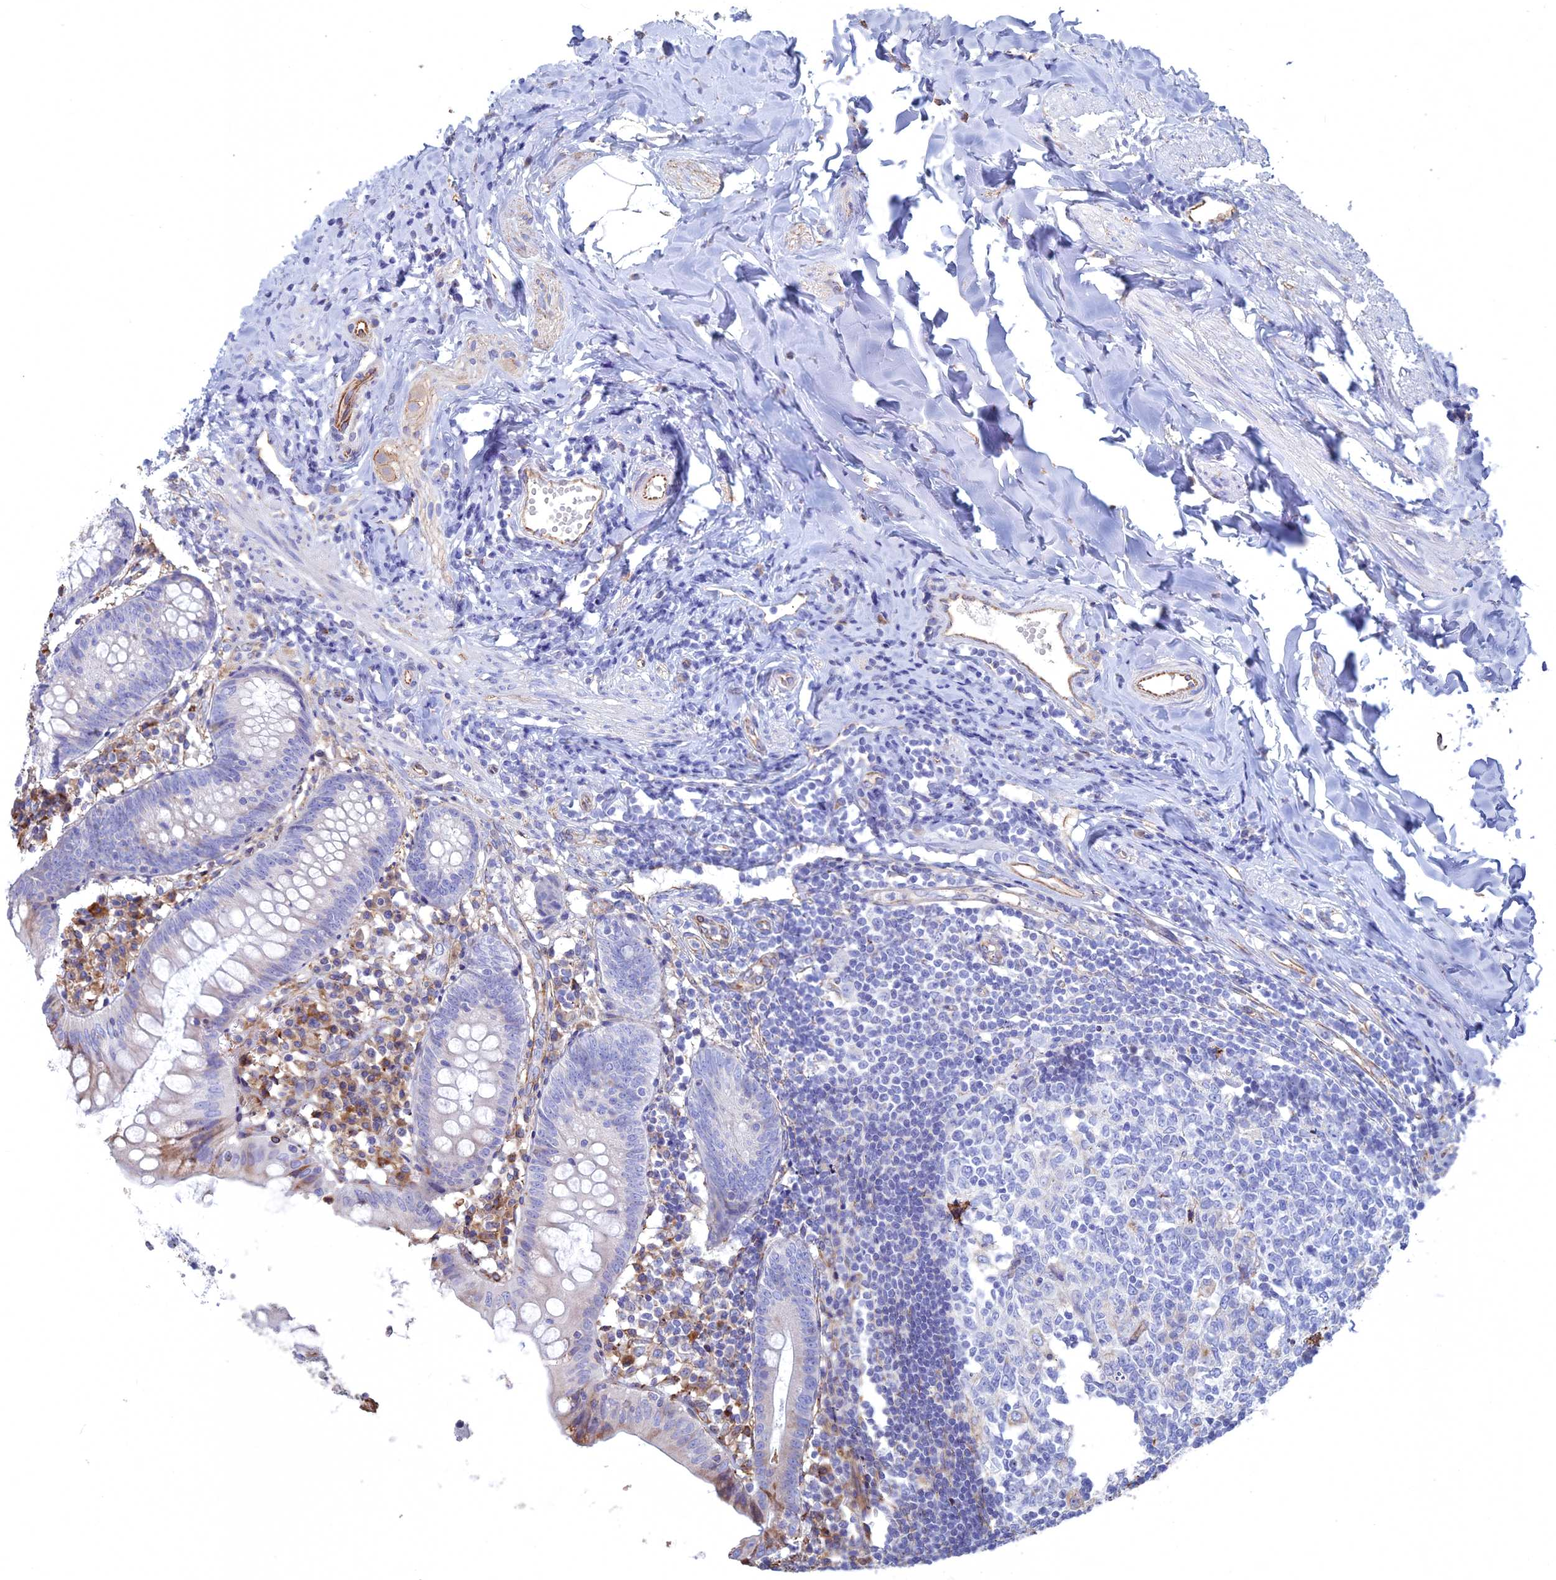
{"staining": {"intensity": "negative", "quantity": "none", "location": "none"}, "tissue": "appendix", "cell_type": "Glandular cells", "image_type": "normal", "snomed": [{"axis": "morphology", "description": "Normal tissue, NOS"}, {"axis": "topography", "description": "Appendix"}], "caption": "Immunohistochemical staining of benign appendix demonstrates no significant expression in glandular cells.", "gene": "CLVS2", "patient": {"sex": "female", "age": 54}}